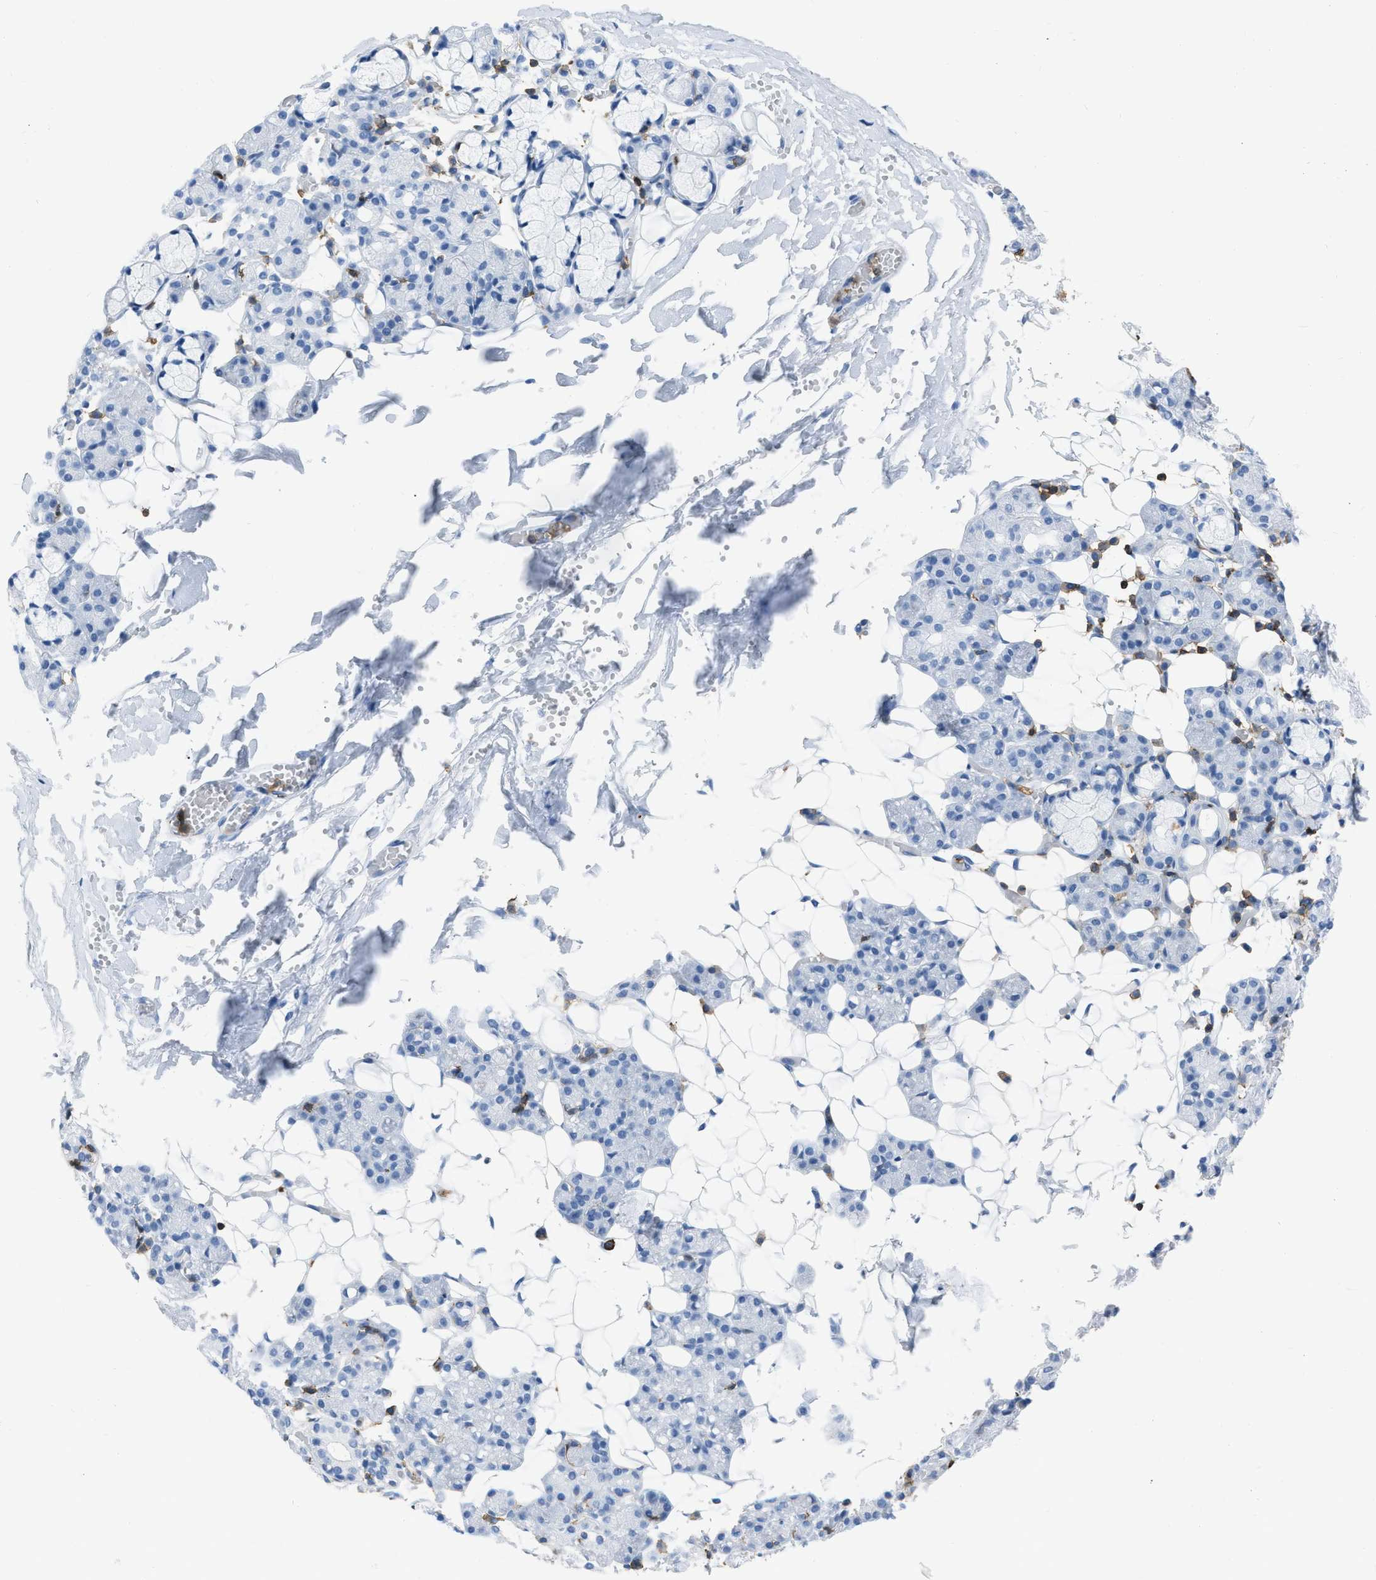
{"staining": {"intensity": "negative", "quantity": "none", "location": "none"}, "tissue": "salivary gland", "cell_type": "Glandular cells", "image_type": "normal", "snomed": [{"axis": "morphology", "description": "Normal tissue, NOS"}, {"axis": "topography", "description": "Salivary gland"}], "caption": "High power microscopy micrograph of an IHC image of benign salivary gland, revealing no significant expression in glandular cells. (DAB (3,3'-diaminobenzidine) IHC, high magnification).", "gene": "LSP1", "patient": {"sex": "male", "age": 63}}